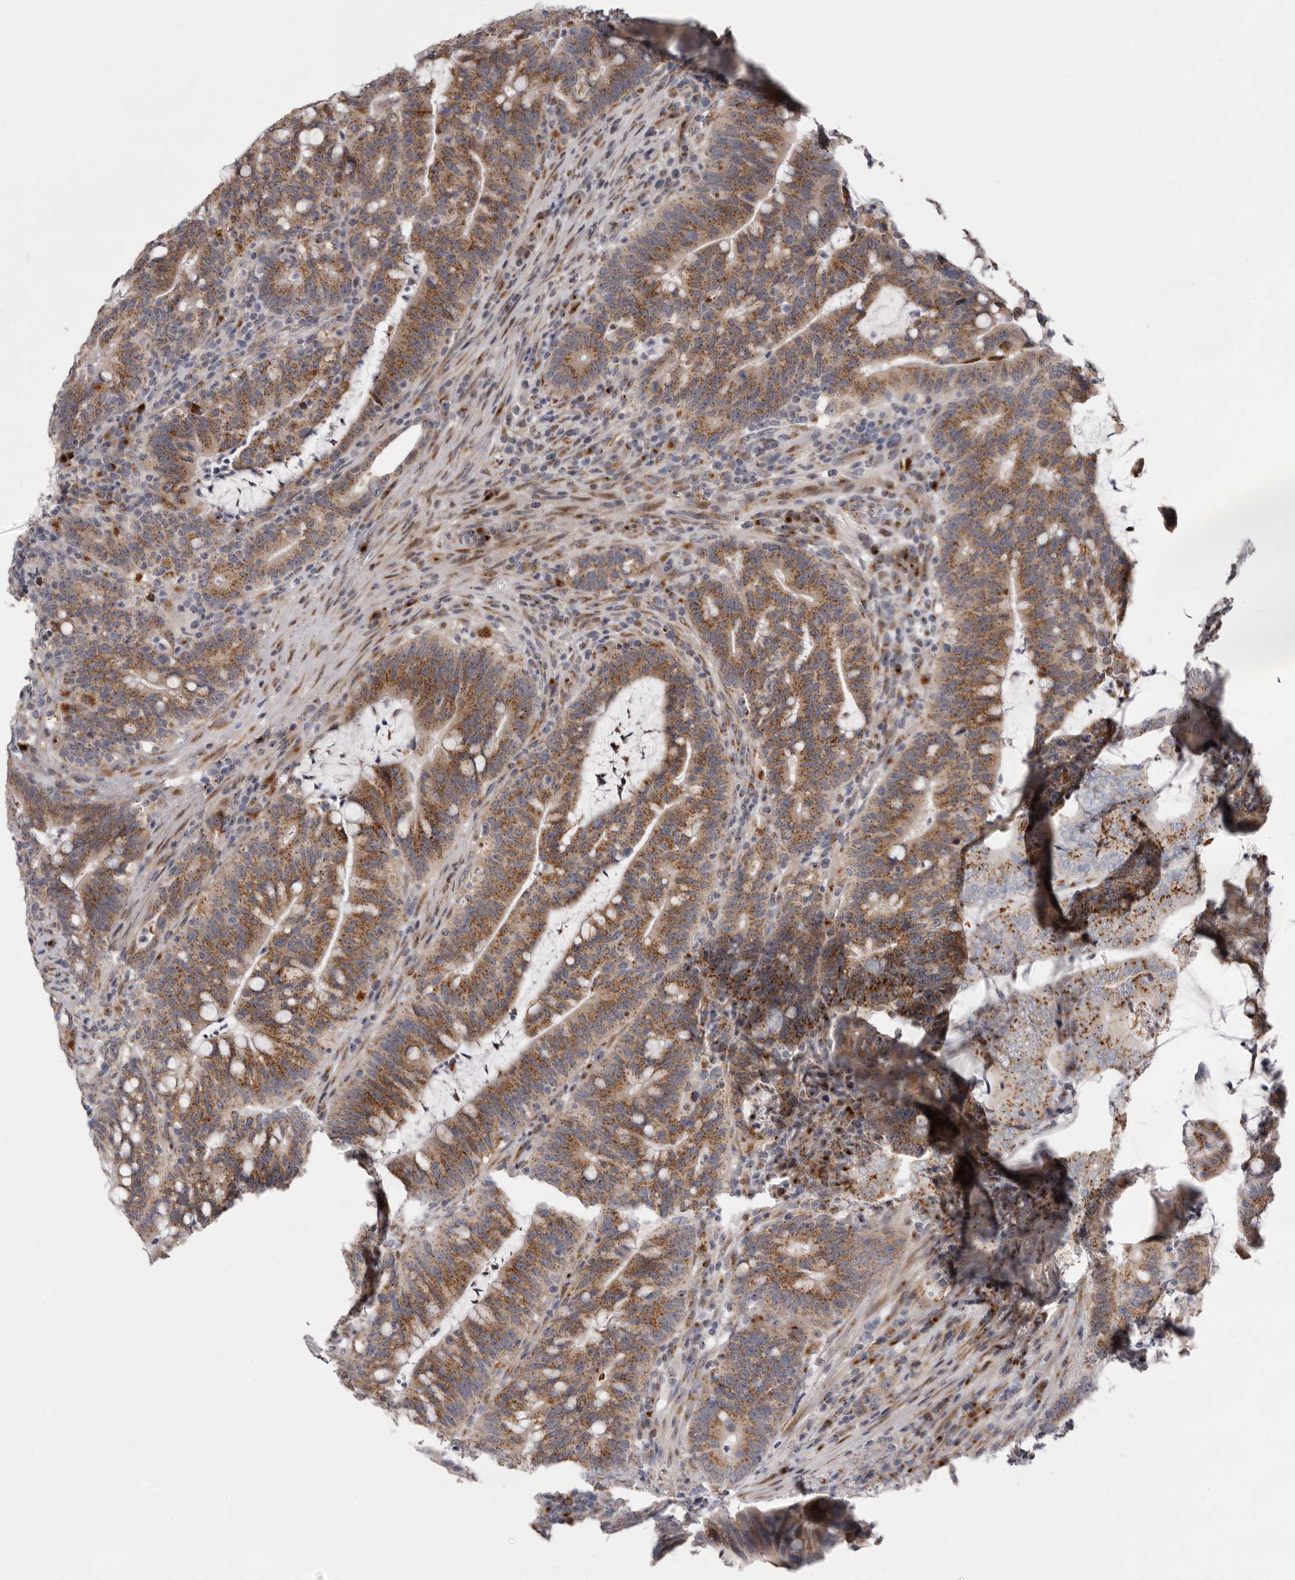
{"staining": {"intensity": "moderate", "quantity": ">75%", "location": "cytoplasmic/membranous"}, "tissue": "colorectal cancer", "cell_type": "Tumor cells", "image_type": "cancer", "snomed": [{"axis": "morphology", "description": "Adenocarcinoma, NOS"}, {"axis": "topography", "description": "Colon"}], "caption": "Immunohistochemical staining of human colorectal cancer reveals medium levels of moderate cytoplasmic/membranous protein expression in about >75% of tumor cells.", "gene": "WDR47", "patient": {"sex": "female", "age": 66}}